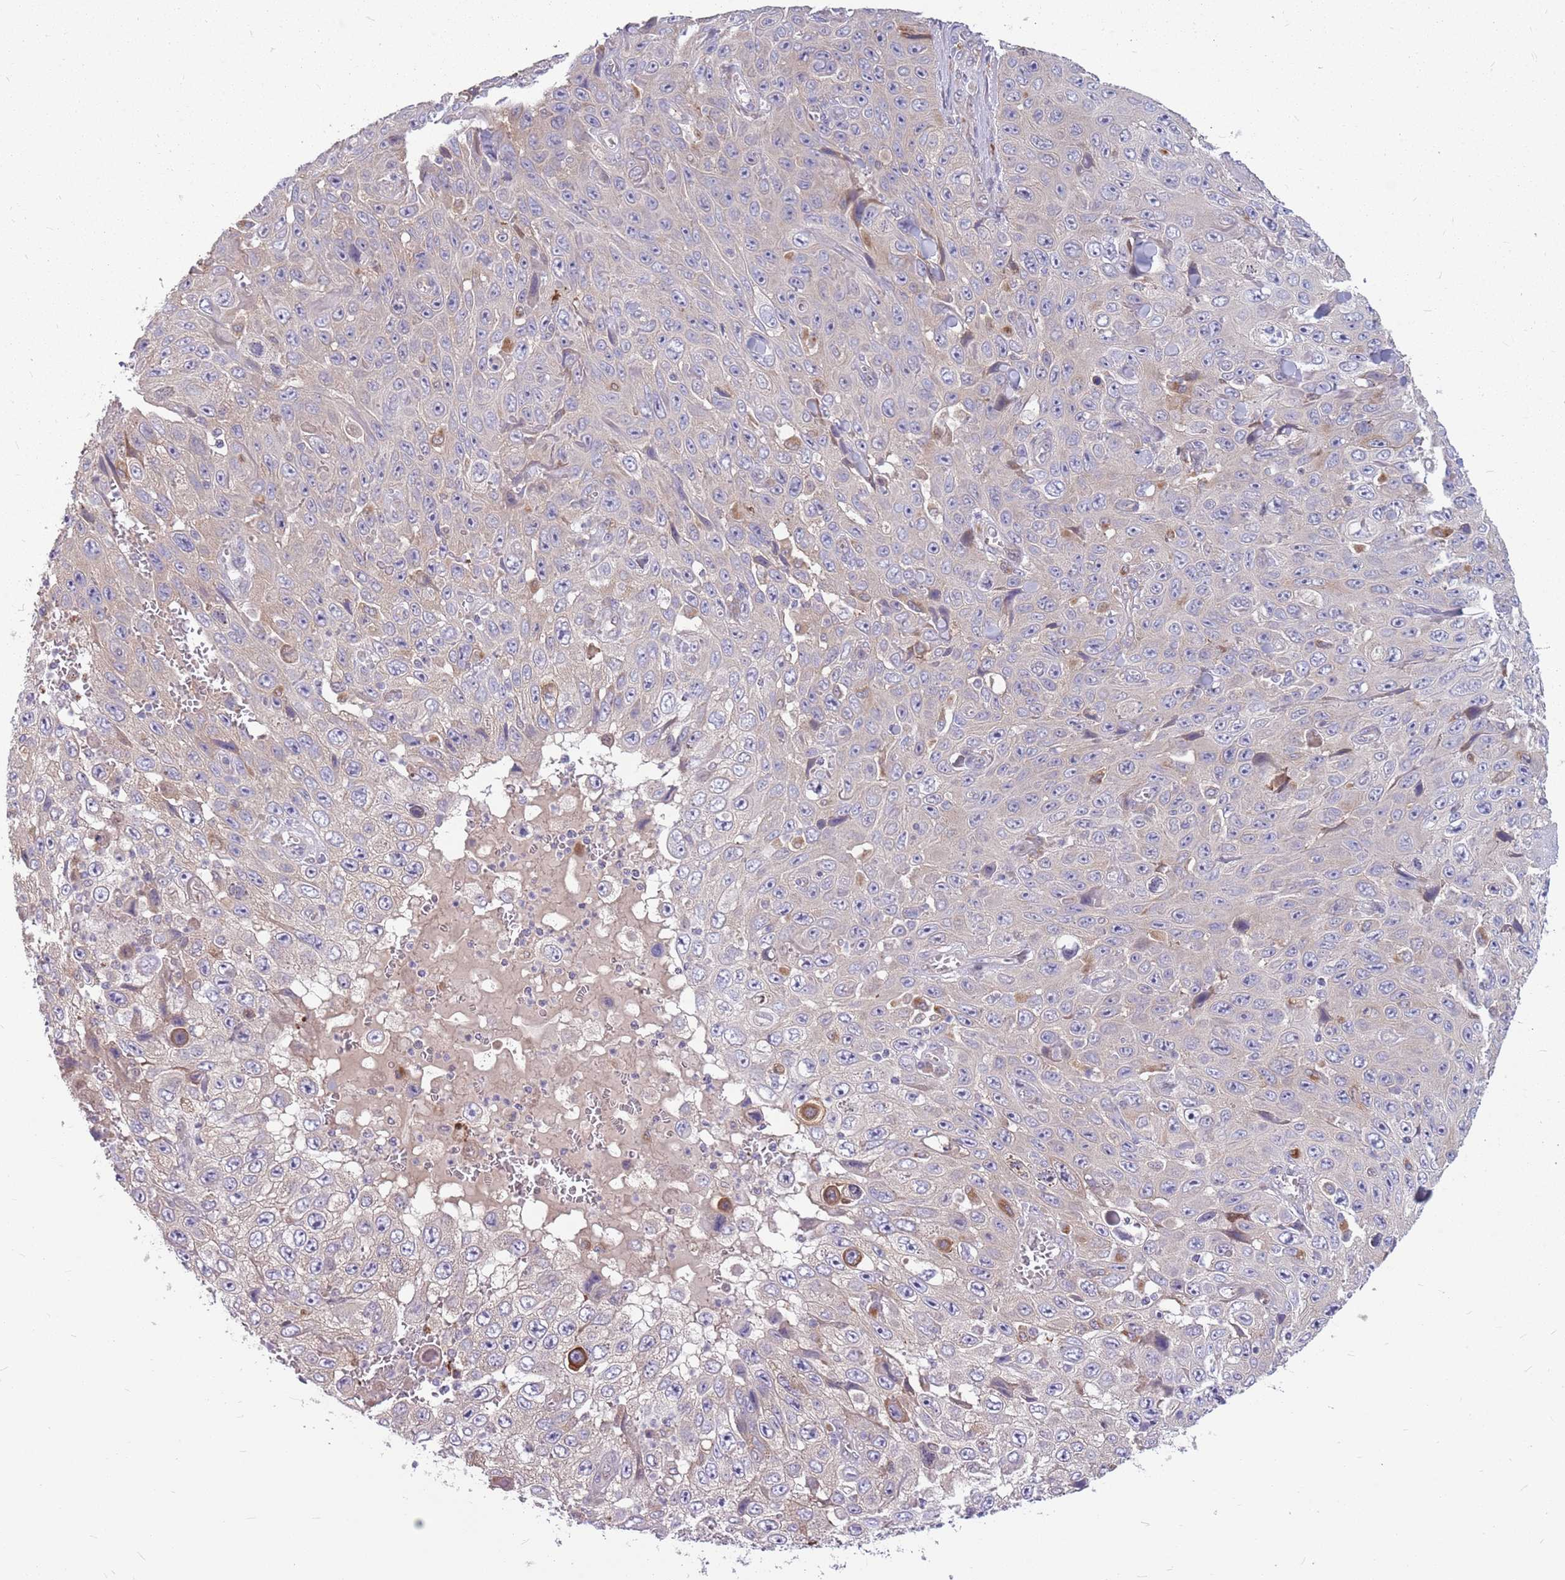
{"staining": {"intensity": "negative", "quantity": "none", "location": "none"}, "tissue": "skin cancer", "cell_type": "Tumor cells", "image_type": "cancer", "snomed": [{"axis": "morphology", "description": "Squamous cell carcinoma, NOS"}, {"axis": "topography", "description": "Skin"}], "caption": "Tumor cells show no significant staining in skin cancer (squamous cell carcinoma).", "gene": "PPP1R27", "patient": {"sex": "male", "age": 82}}